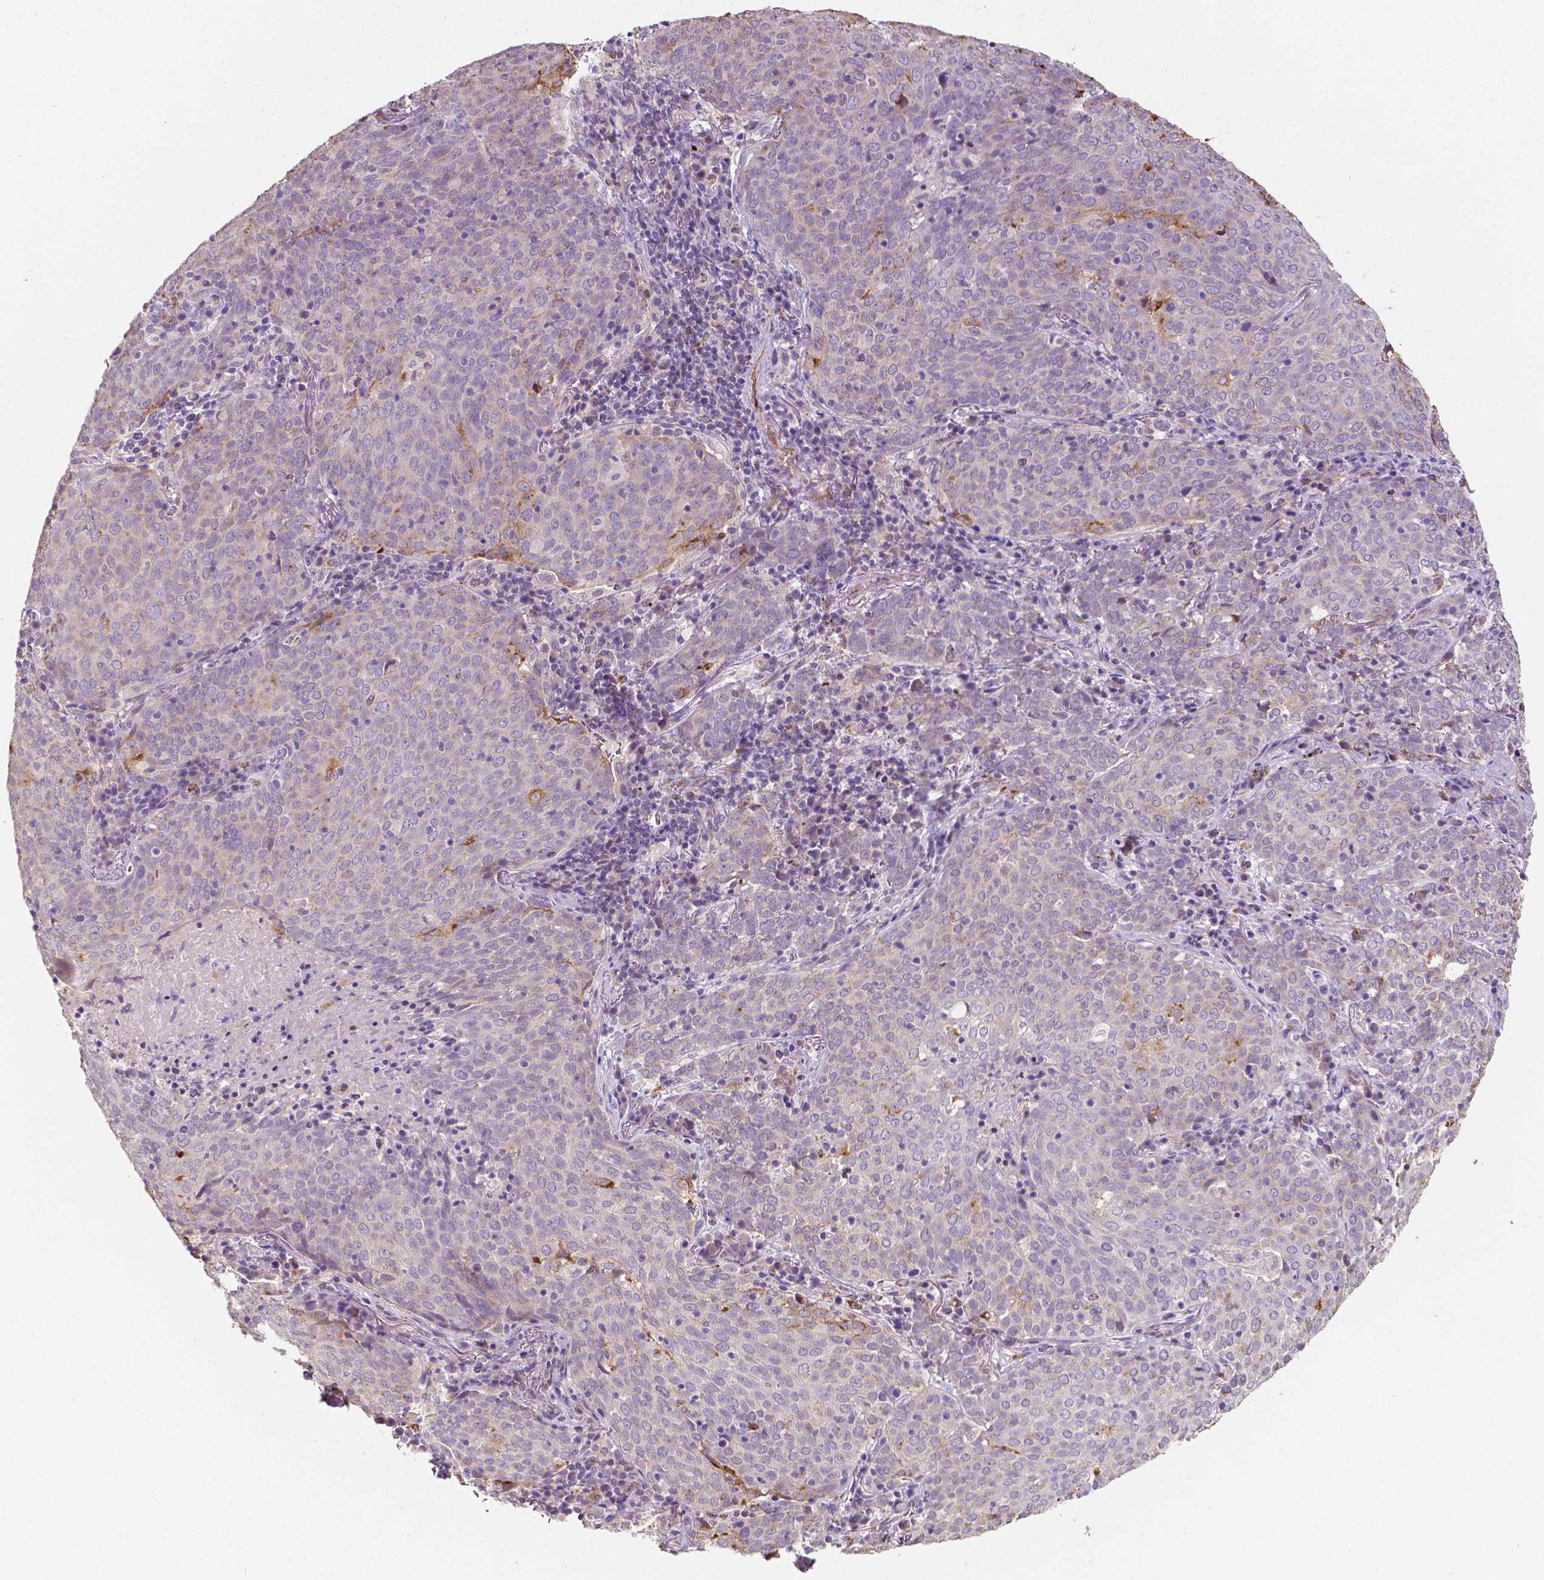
{"staining": {"intensity": "moderate", "quantity": "<25%", "location": "cytoplasmic/membranous"}, "tissue": "lung cancer", "cell_type": "Tumor cells", "image_type": "cancer", "snomed": [{"axis": "morphology", "description": "Squamous cell carcinoma, NOS"}, {"axis": "topography", "description": "Lung"}], "caption": "Lung squamous cell carcinoma stained with a protein marker reveals moderate staining in tumor cells.", "gene": "SLC22A4", "patient": {"sex": "male", "age": 82}}